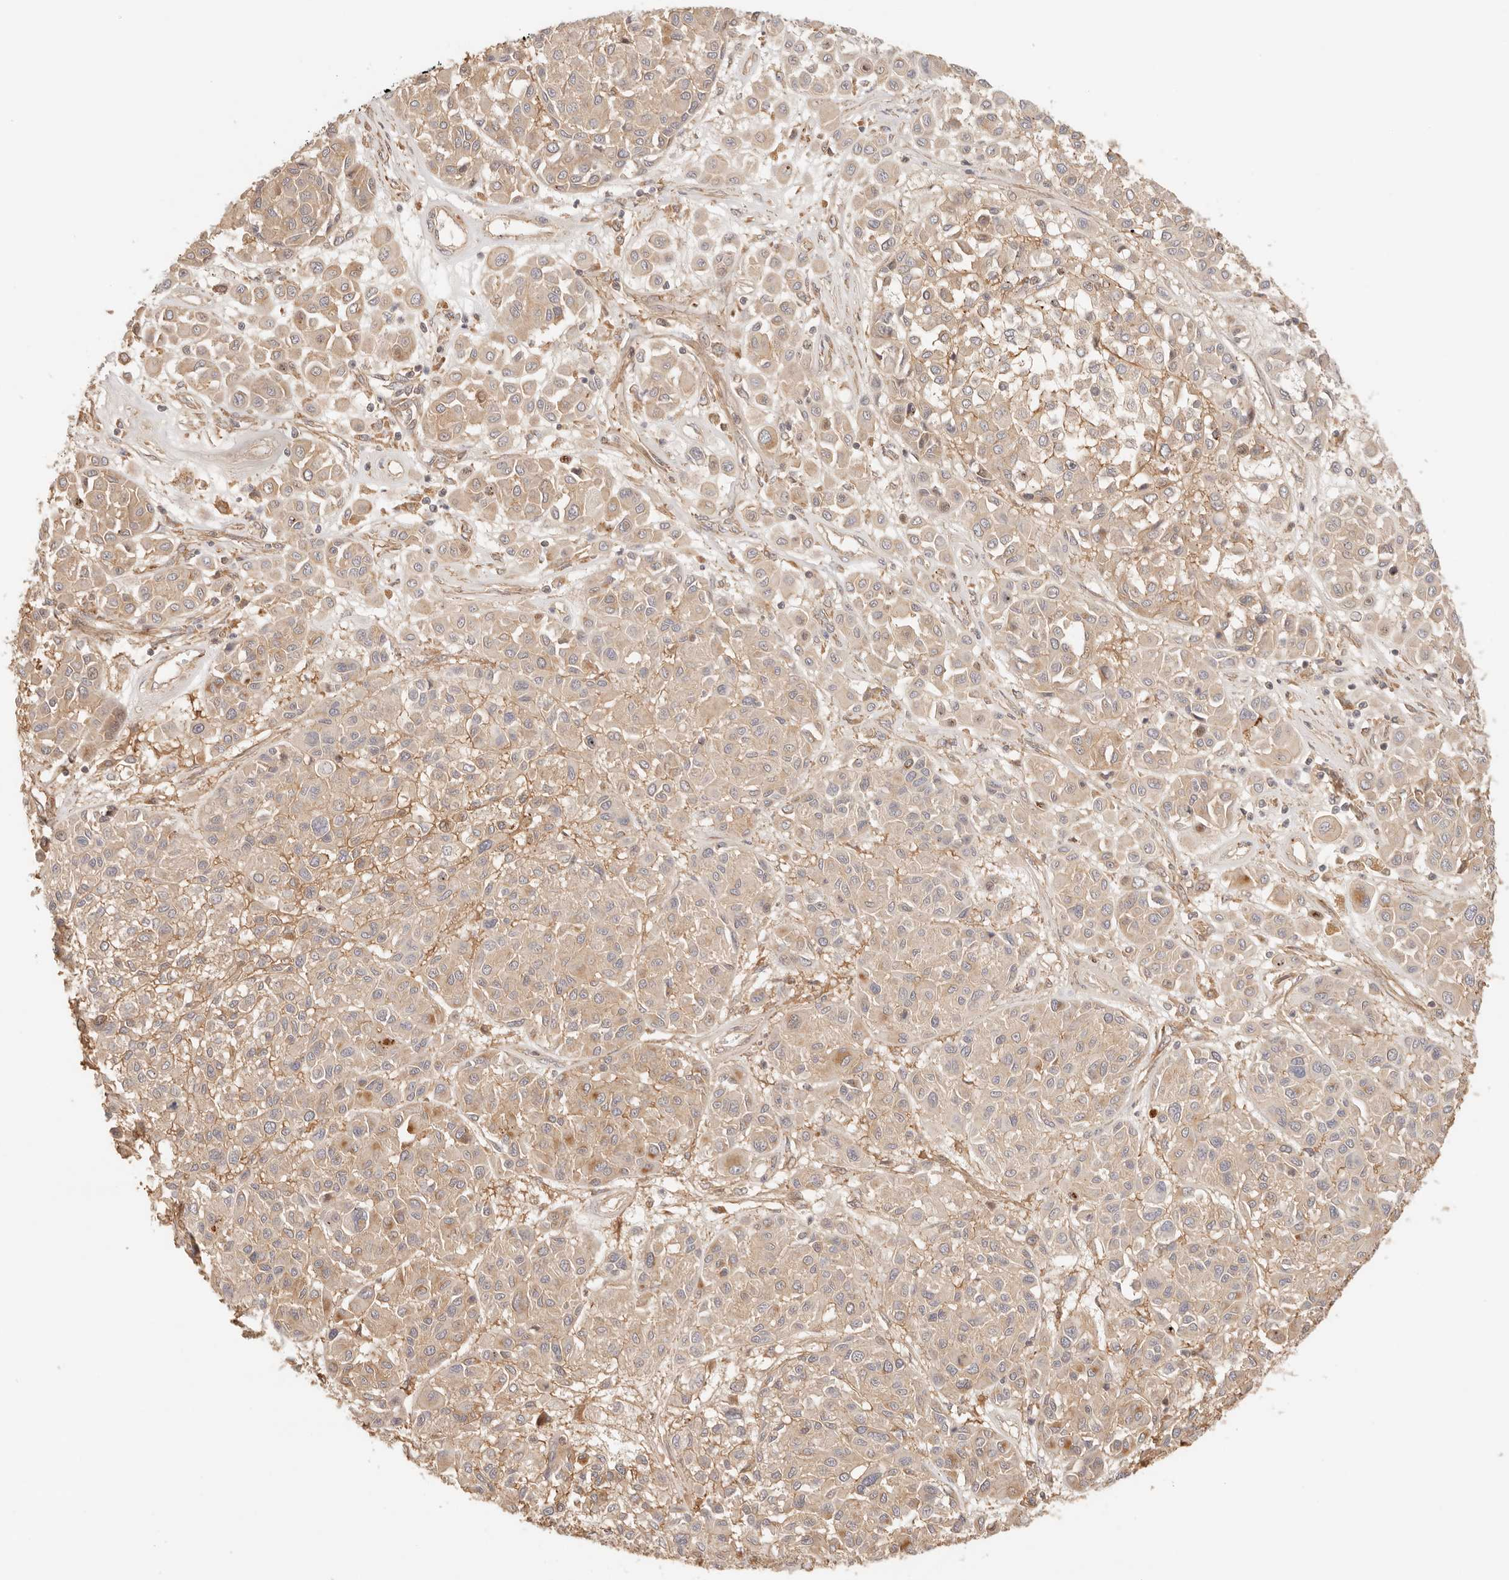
{"staining": {"intensity": "weak", "quantity": ">75%", "location": "cytoplasmic/membranous"}, "tissue": "melanoma", "cell_type": "Tumor cells", "image_type": "cancer", "snomed": [{"axis": "morphology", "description": "Malignant melanoma, Metastatic site"}, {"axis": "topography", "description": "Soft tissue"}], "caption": "This histopathology image reveals IHC staining of human melanoma, with low weak cytoplasmic/membranous staining in about >75% of tumor cells.", "gene": "IL1R2", "patient": {"sex": "male", "age": 41}}